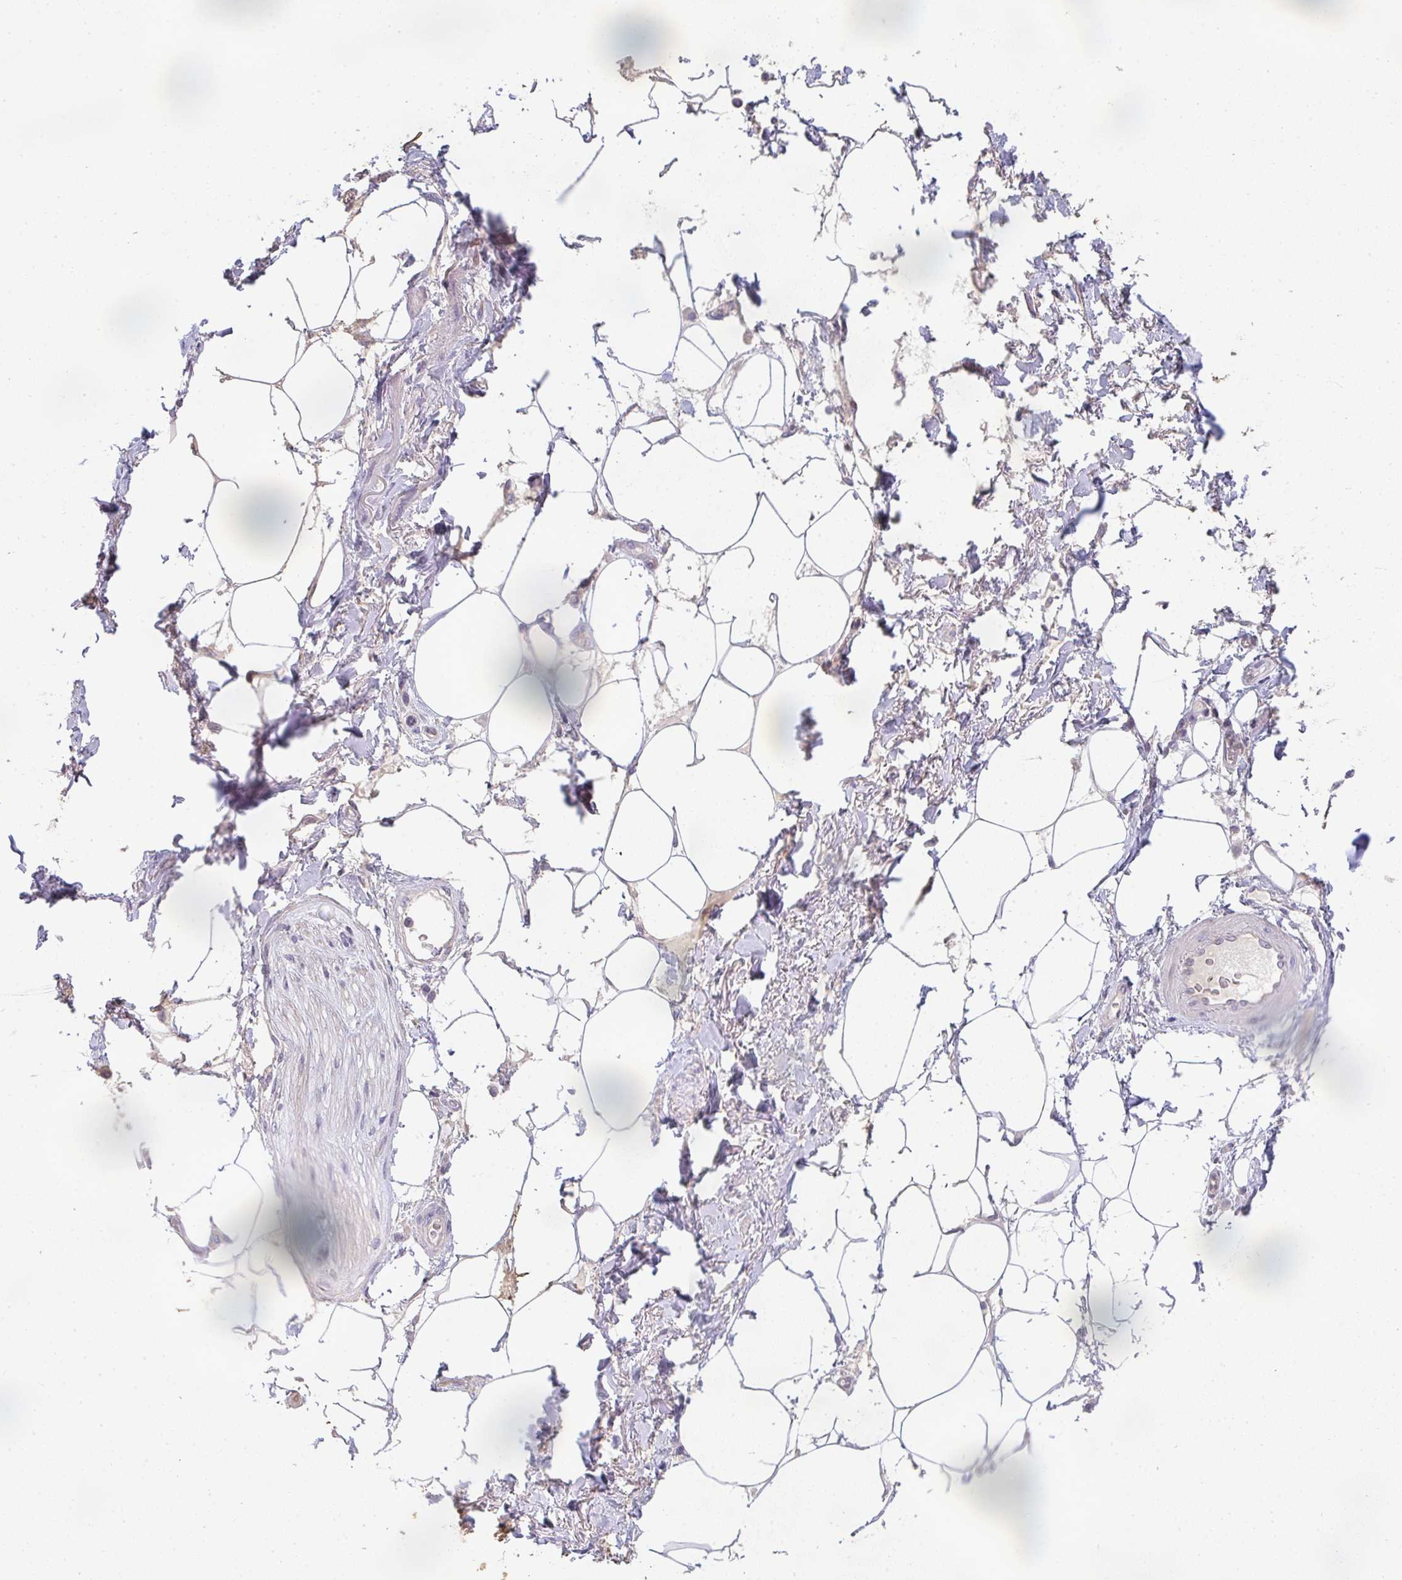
{"staining": {"intensity": "negative", "quantity": "none", "location": "none"}, "tissue": "adipose tissue", "cell_type": "Adipocytes", "image_type": "normal", "snomed": [{"axis": "morphology", "description": "Normal tissue, NOS"}, {"axis": "topography", "description": "Vagina"}, {"axis": "topography", "description": "Peripheral nerve tissue"}], "caption": "High power microscopy image of an immunohistochemistry (IHC) photomicrograph of normal adipose tissue, revealing no significant expression in adipocytes.", "gene": "TNFRSF10A", "patient": {"sex": "female", "age": 71}}